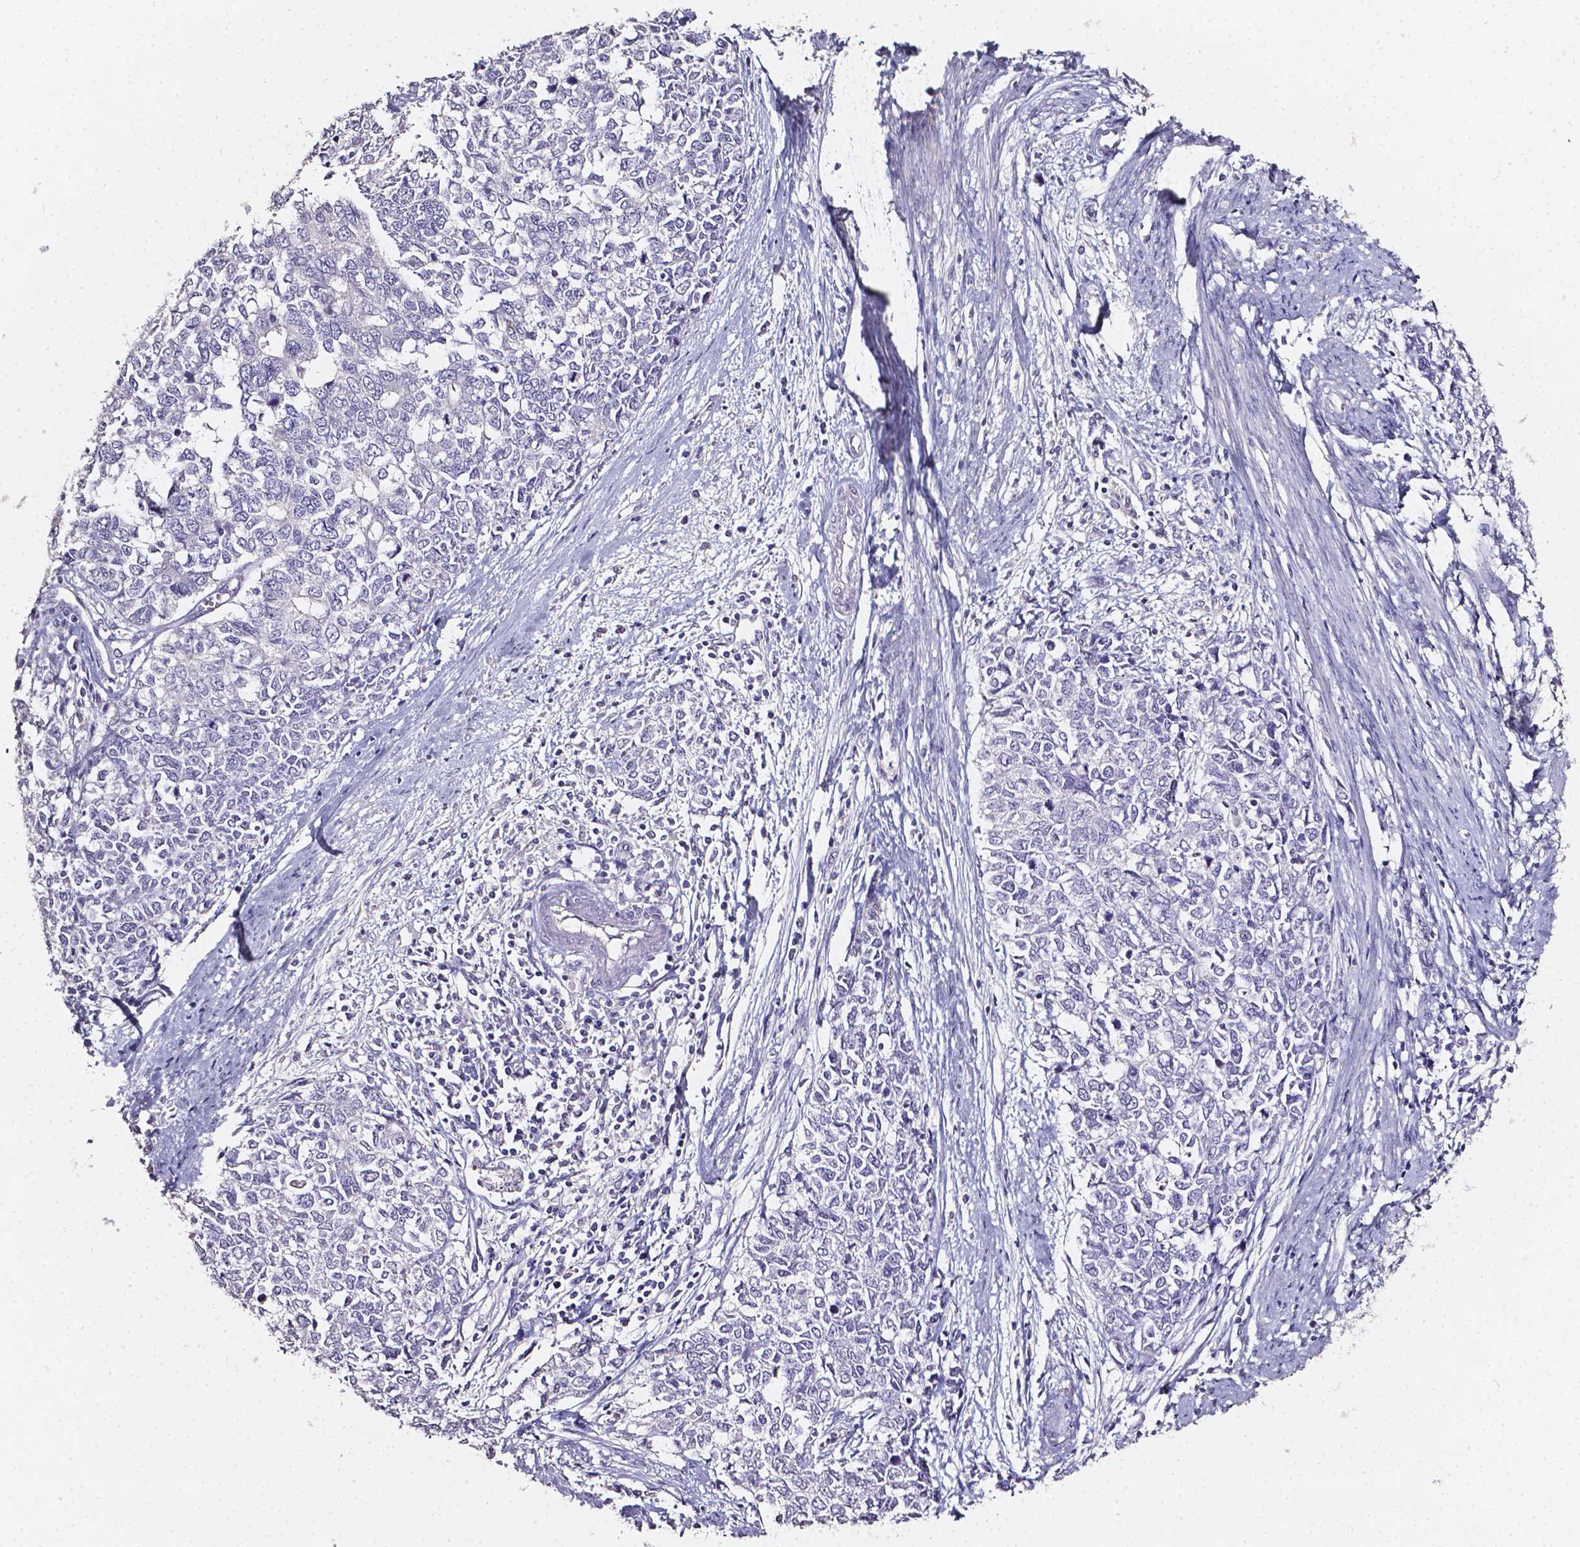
{"staining": {"intensity": "negative", "quantity": "none", "location": "none"}, "tissue": "cervical cancer", "cell_type": "Tumor cells", "image_type": "cancer", "snomed": [{"axis": "morphology", "description": "Adenocarcinoma, NOS"}, {"axis": "topography", "description": "Cervix"}], "caption": "This is an immunohistochemistry (IHC) micrograph of cervical cancer (adenocarcinoma). There is no expression in tumor cells.", "gene": "AKR1B10", "patient": {"sex": "female", "age": 63}}